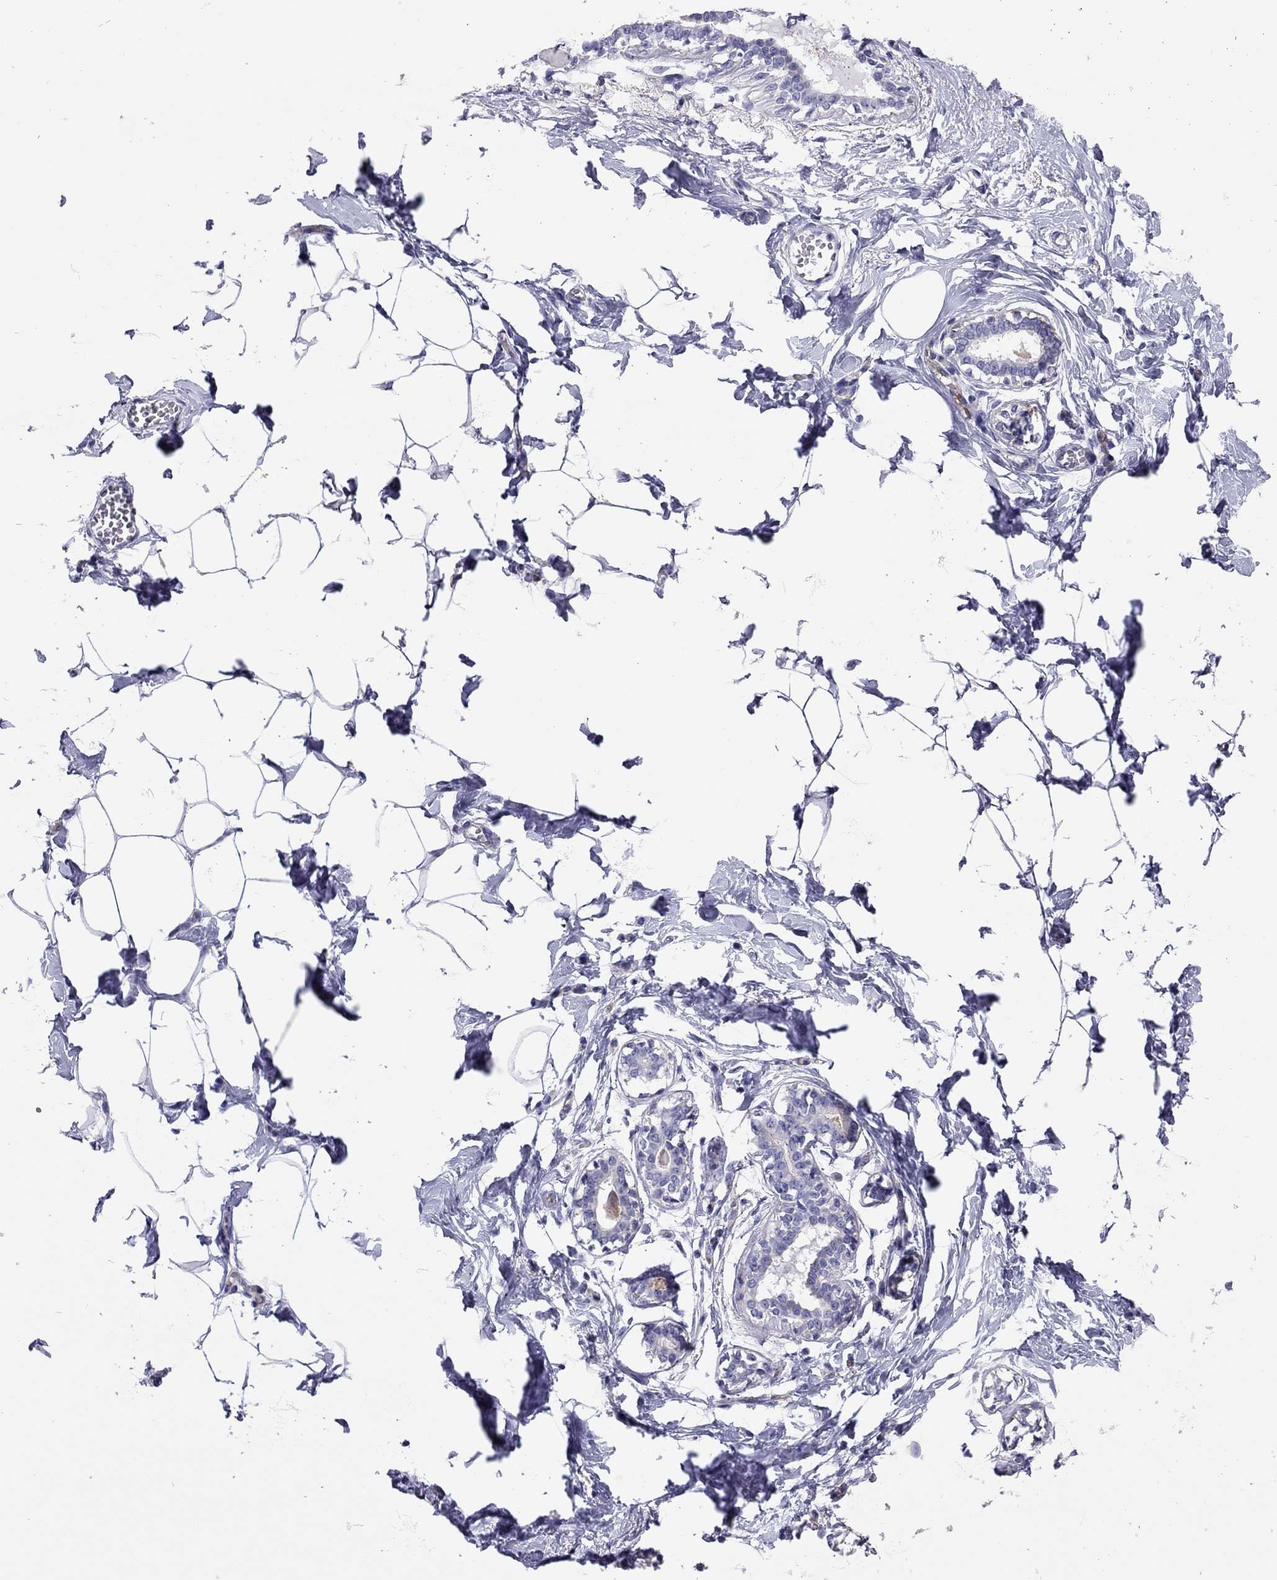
{"staining": {"intensity": "negative", "quantity": "none", "location": "none"}, "tissue": "breast", "cell_type": "Adipocytes", "image_type": "normal", "snomed": [{"axis": "morphology", "description": "Normal tissue, NOS"}, {"axis": "morphology", "description": "Lobular carcinoma, in situ"}, {"axis": "topography", "description": "Breast"}], "caption": "Immunohistochemistry (IHC) photomicrograph of normal human breast stained for a protein (brown), which displays no staining in adipocytes.", "gene": "SCARB1", "patient": {"sex": "female", "age": 35}}